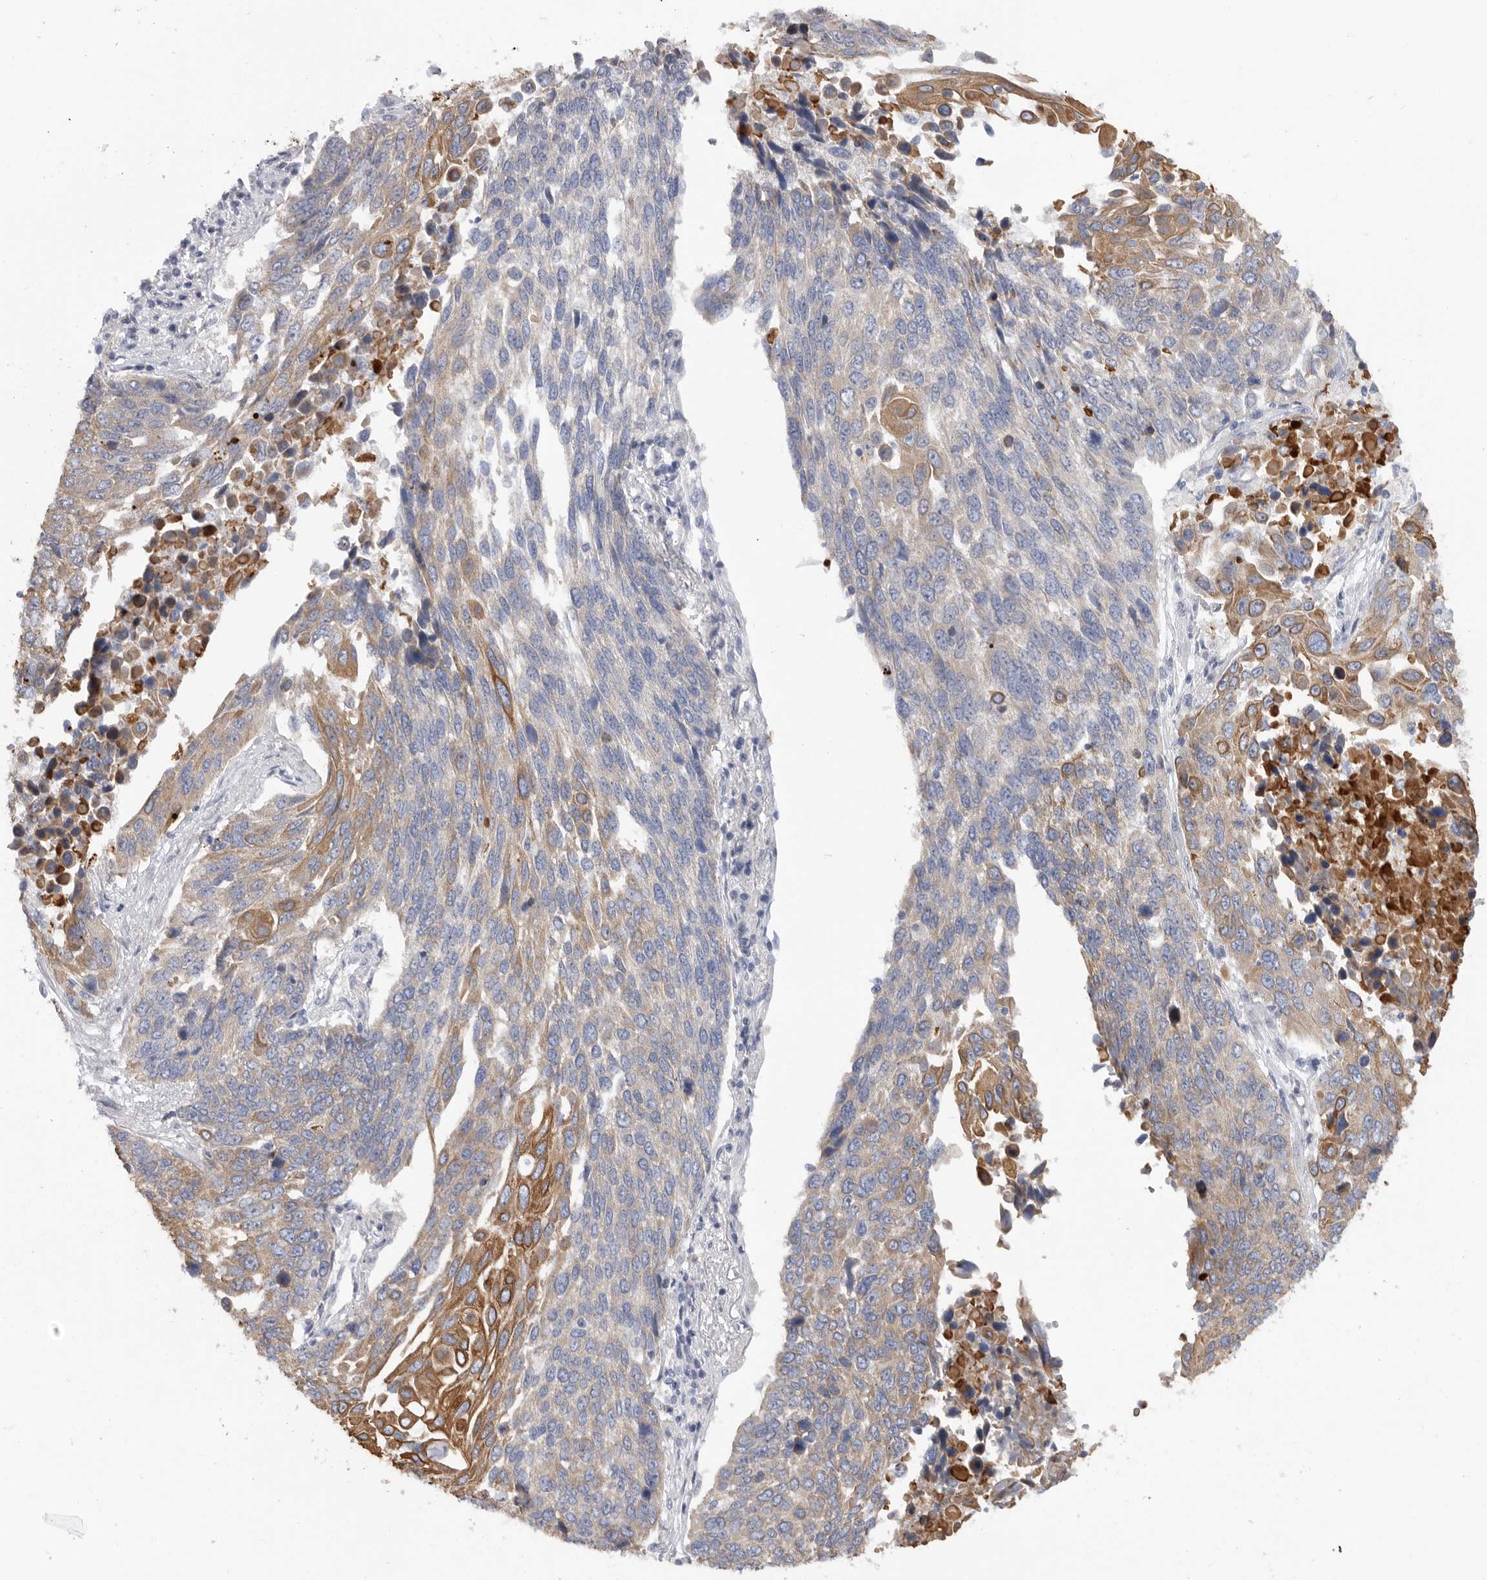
{"staining": {"intensity": "moderate", "quantity": "<25%", "location": "cytoplasmic/membranous"}, "tissue": "lung cancer", "cell_type": "Tumor cells", "image_type": "cancer", "snomed": [{"axis": "morphology", "description": "Squamous cell carcinoma, NOS"}, {"axis": "topography", "description": "Lung"}], "caption": "Lung cancer (squamous cell carcinoma) was stained to show a protein in brown. There is low levels of moderate cytoplasmic/membranous positivity in approximately <25% of tumor cells.", "gene": "MTFR1L", "patient": {"sex": "male", "age": 66}}